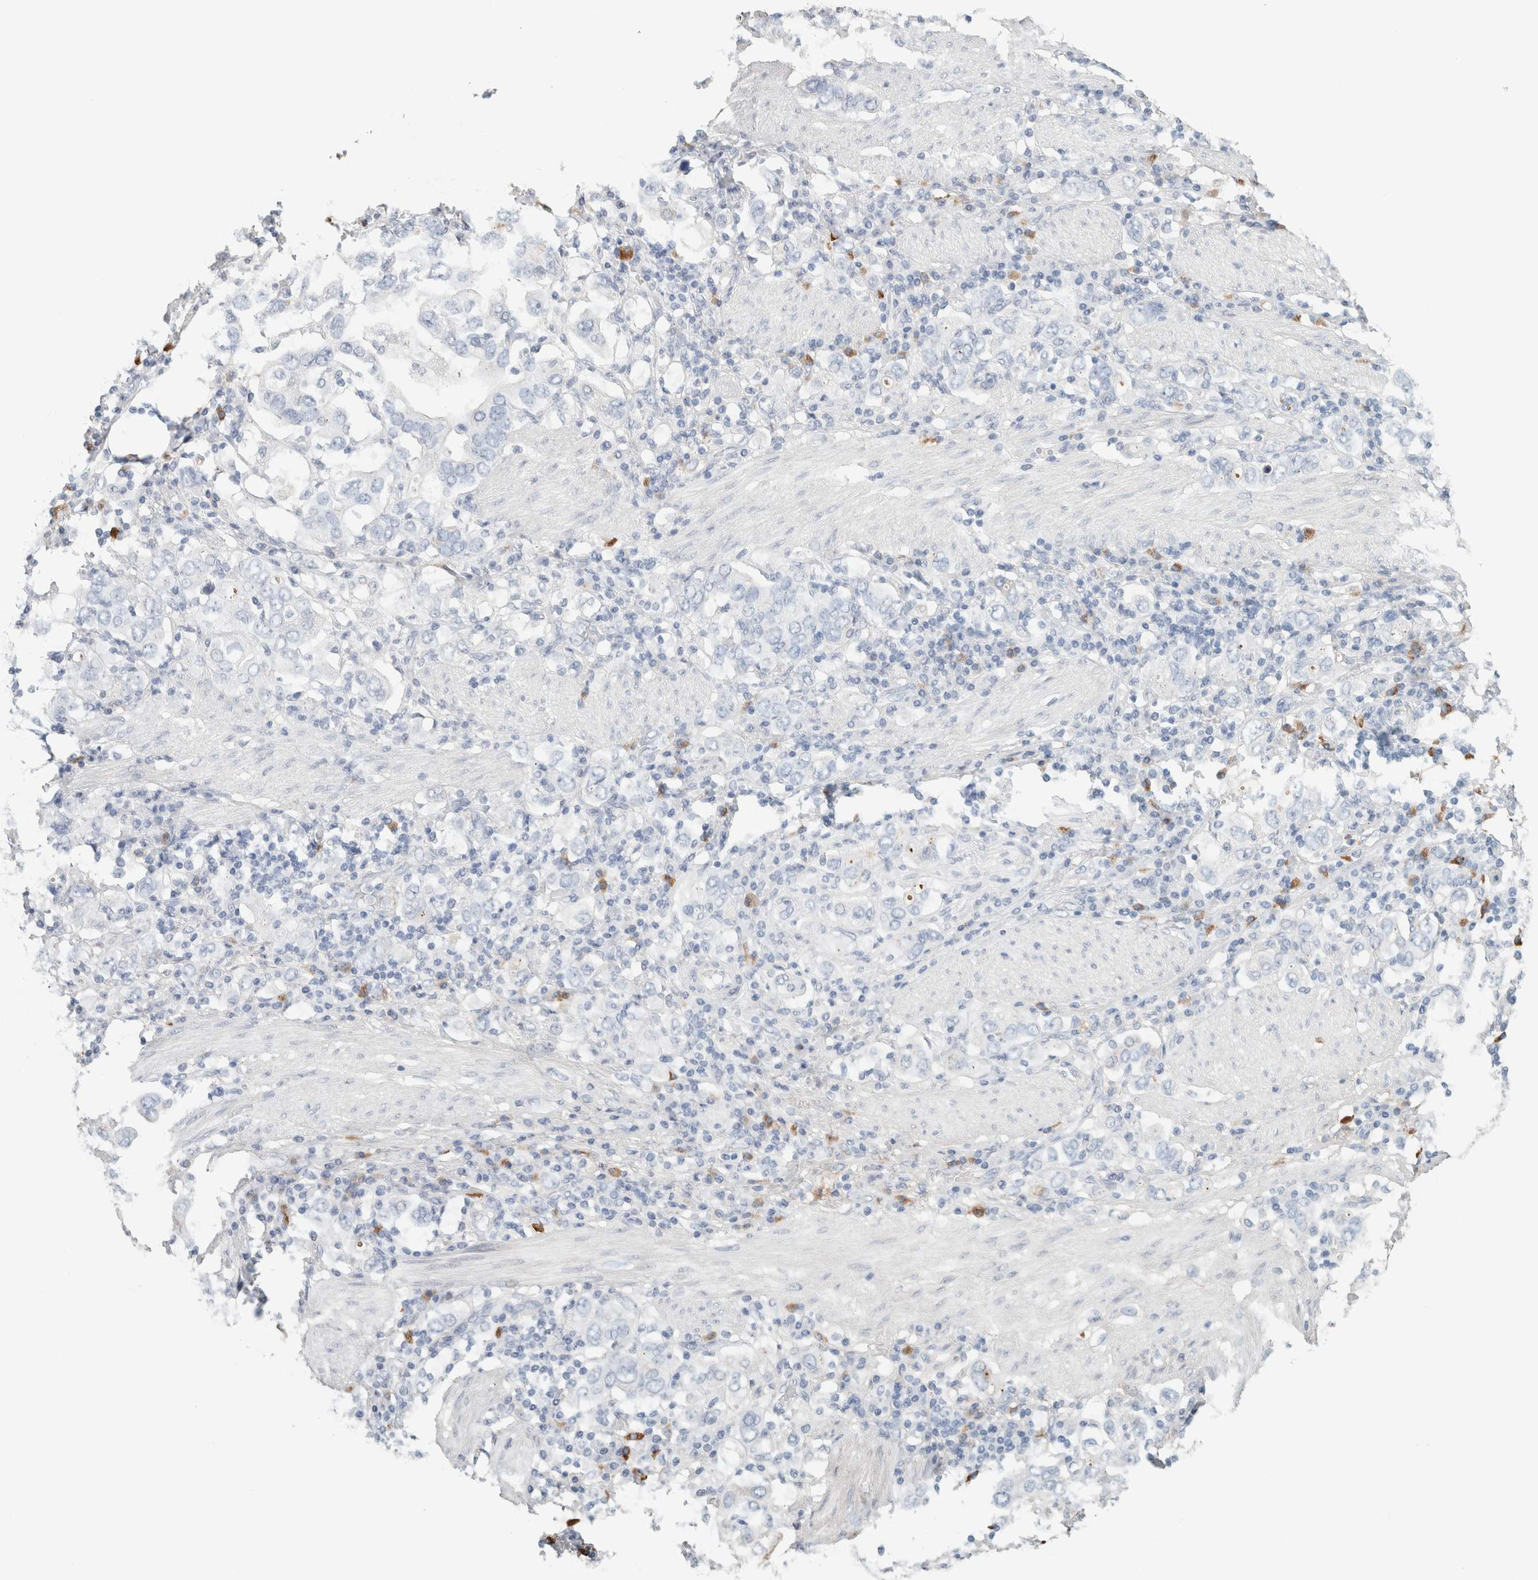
{"staining": {"intensity": "negative", "quantity": "none", "location": "none"}, "tissue": "stomach cancer", "cell_type": "Tumor cells", "image_type": "cancer", "snomed": [{"axis": "morphology", "description": "Adenocarcinoma, NOS"}, {"axis": "topography", "description": "Stomach, upper"}], "caption": "IHC image of adenocarcinoma (stomach) stained for a protein (brown), which reveals no staining in tumor cells.", "gene": "IL6", "patient": {"sex": "male", "age": 62}}